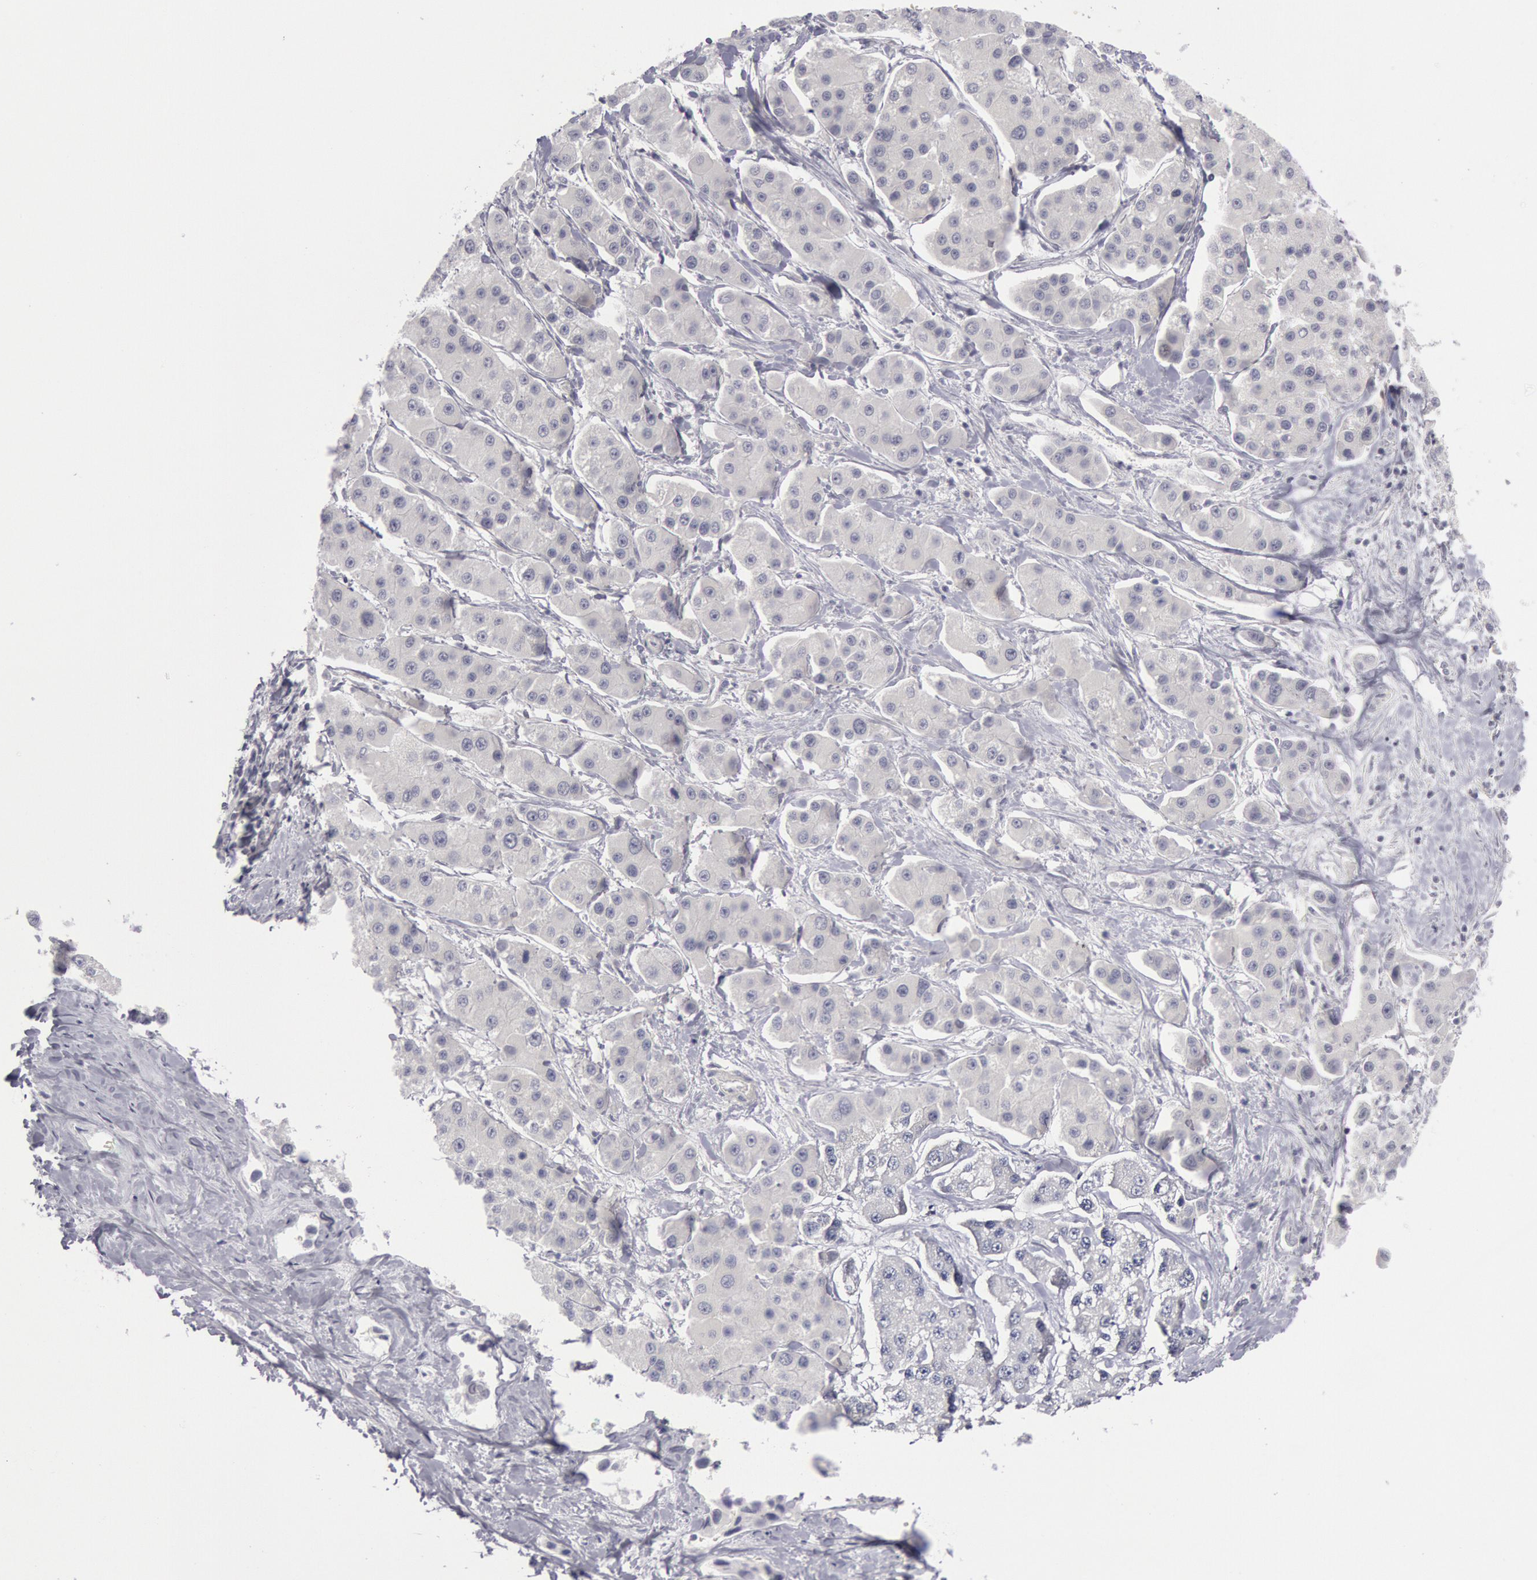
{"staining": {"intensity": "negative", "quantity": "none", "location": "none"}, "tissue": "liver cancer", "cell_type": "Tumor cells", "image_type": "cancer", "snomed": [{"axis": "morphology", "description": "Carcinoma, Hepatocellular, NOS"}, {"axis": "topography", "description": "Liver"}], "caption": "A photomicrograph of liver cancer (hepatocellular carcinoma) stained for a protein demonstrates no brown staining in tumor cells. (Brightfield microscopy of DAB (3,3'-diaminobenzidine) immunohistochemistry (IHC) at high magnification).", "gene": "KRT16", "patient": {"sex": "female", "age": 85}}